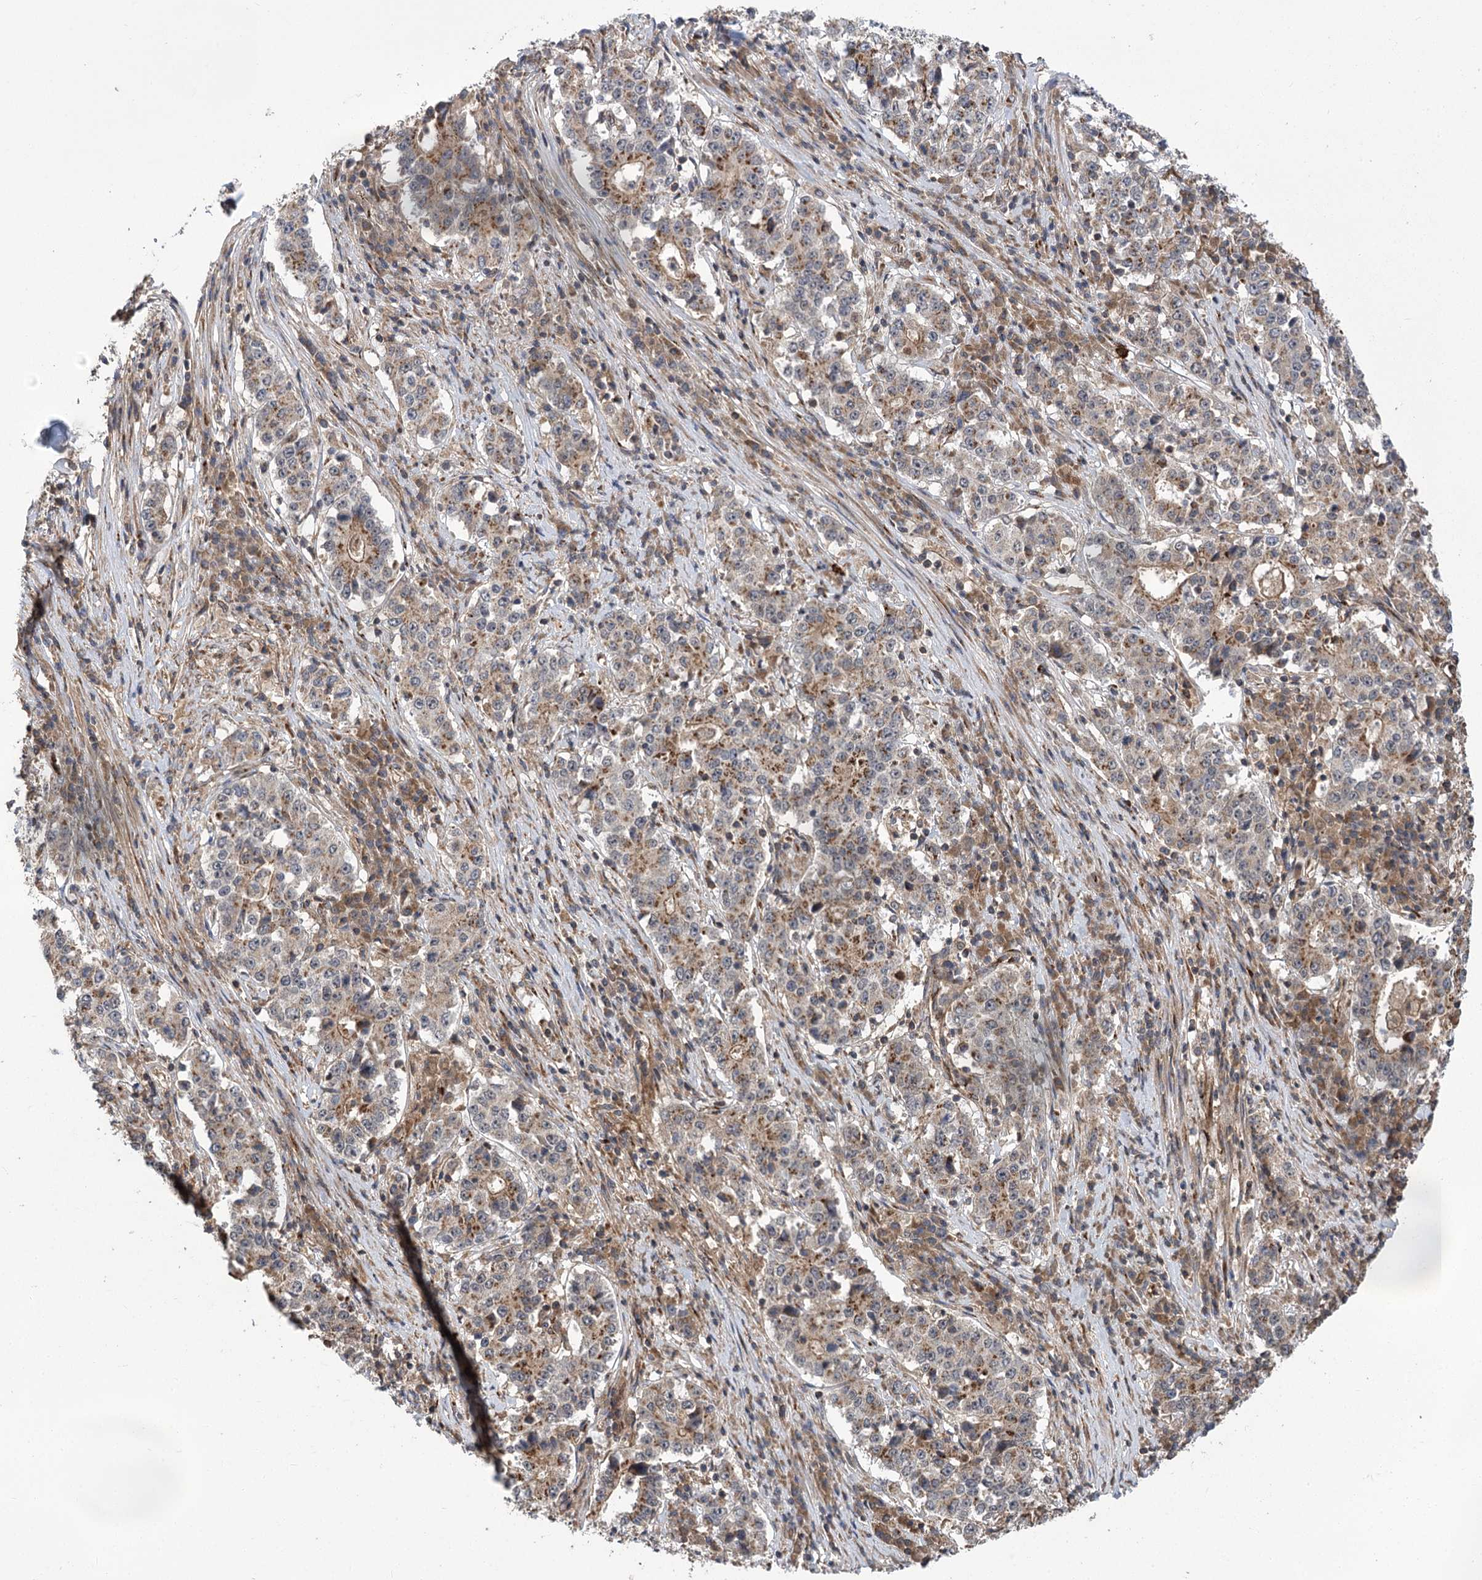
{"staining": {"intensity": "moderate", "quantity": ">75%", "location": "cytoplasmic/membranous"}, "tissue": "stomach cancer", "cell_type": "Tumor cells", "image_type": "cancer", "snomed": [{"axis": "morphology", "description": "Adenocarcinoma, NOS"}, {"axis": "topography", "description": "Stomach"}], "caption": "Moderate cytoplasmic/membranous staining is appreciated in approximately >75% of tumor cells in stomach adenocarcinoma.", "gene": "CARD19", "patient": {"sex": "male", "age": 59}}